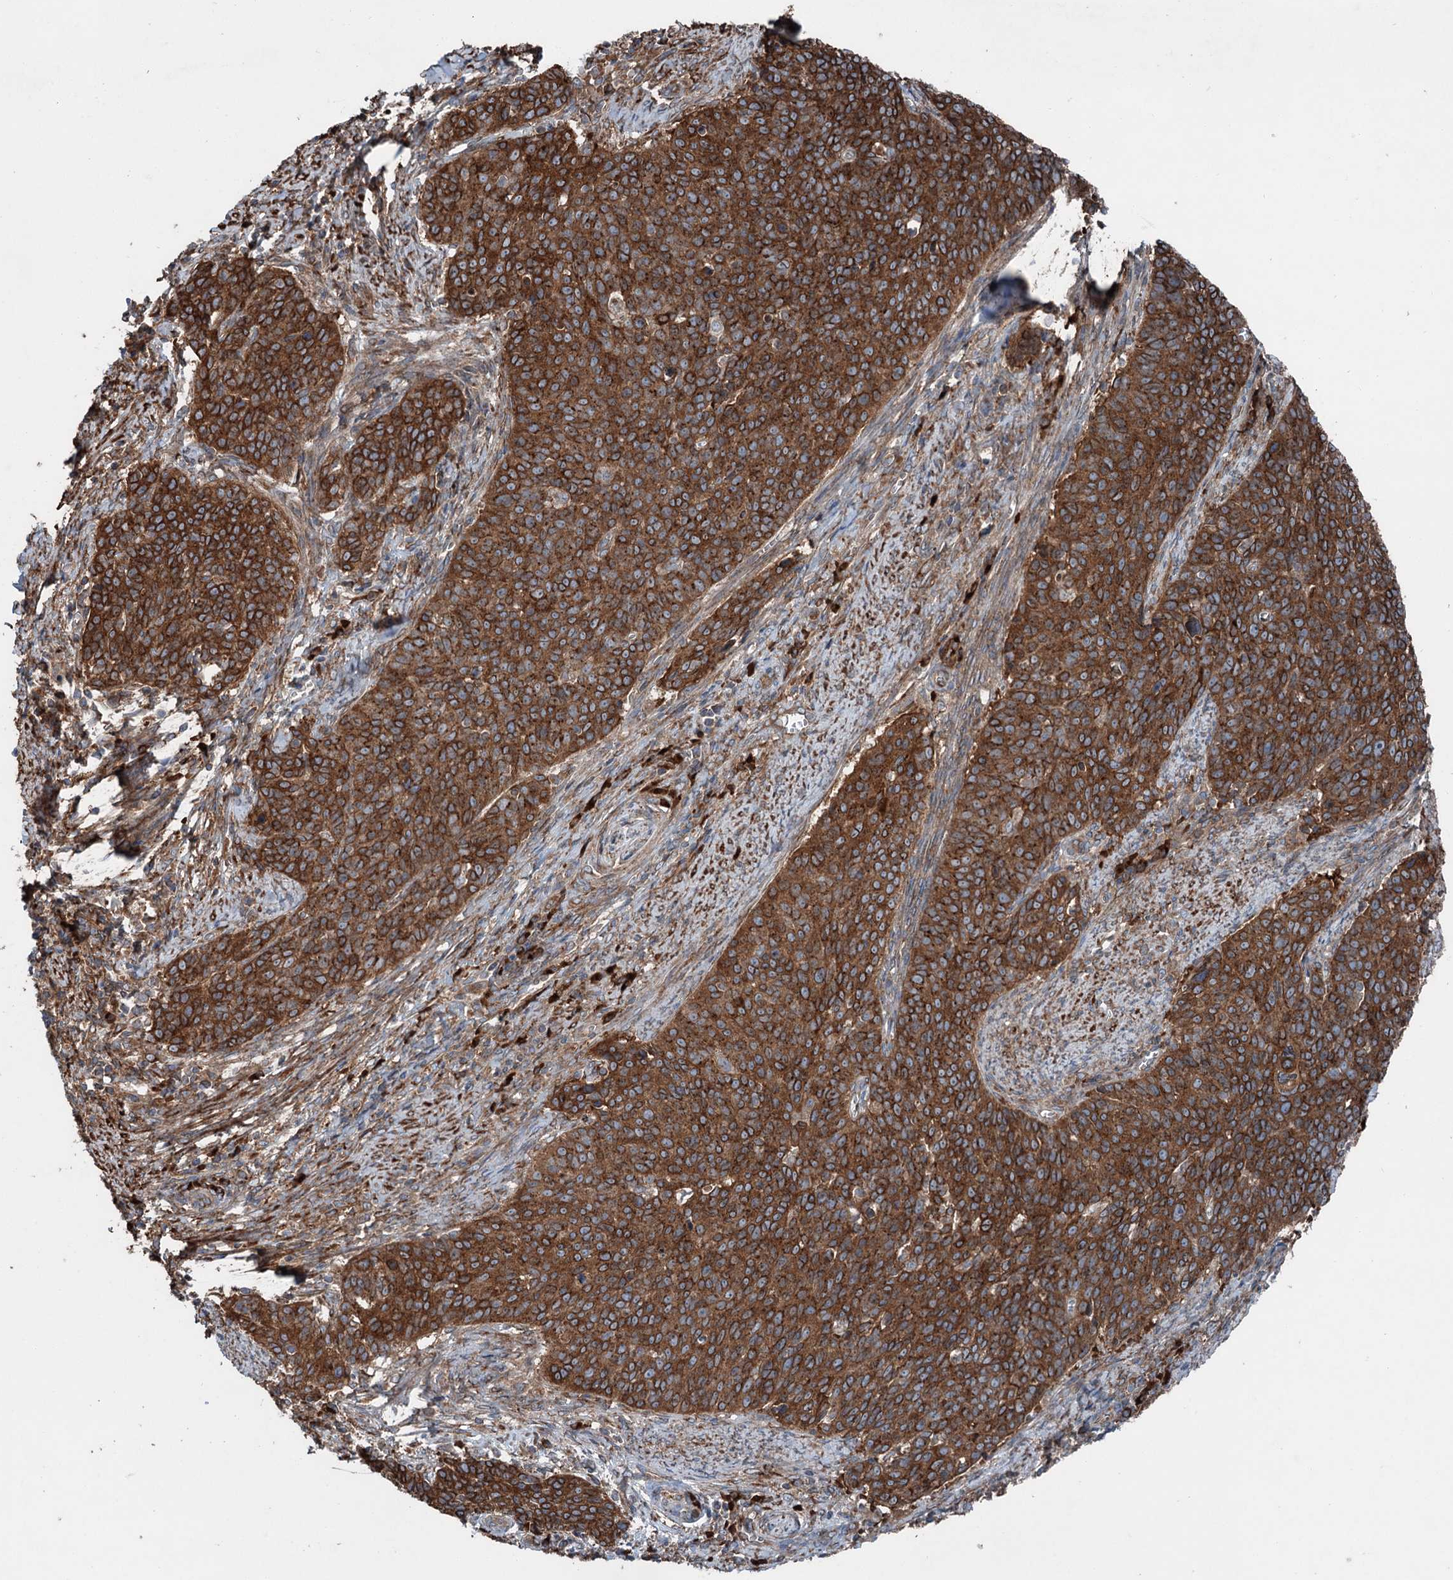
{"staining": {"intensity": "strong", "quantity": ">75%", "location": "cytoplasmic/membranous"}, "tissue": "cervical cancer", "cell_type": "Tumor cells", "image_type": "cancer", "snomed": [{"axis": "morphology", "description": "Squamous cell carcinoma, NOS"}, {"axis": "topography", "description": "Cervix"}], "caption": "Human cervical cancer stained with a brown dye demonstrates strong cytoplasmic/membranous positive expression in about >75% of tumor cells.", "gene": "CALCOCO1", "patient": {"sex": "female", "age": 39}}